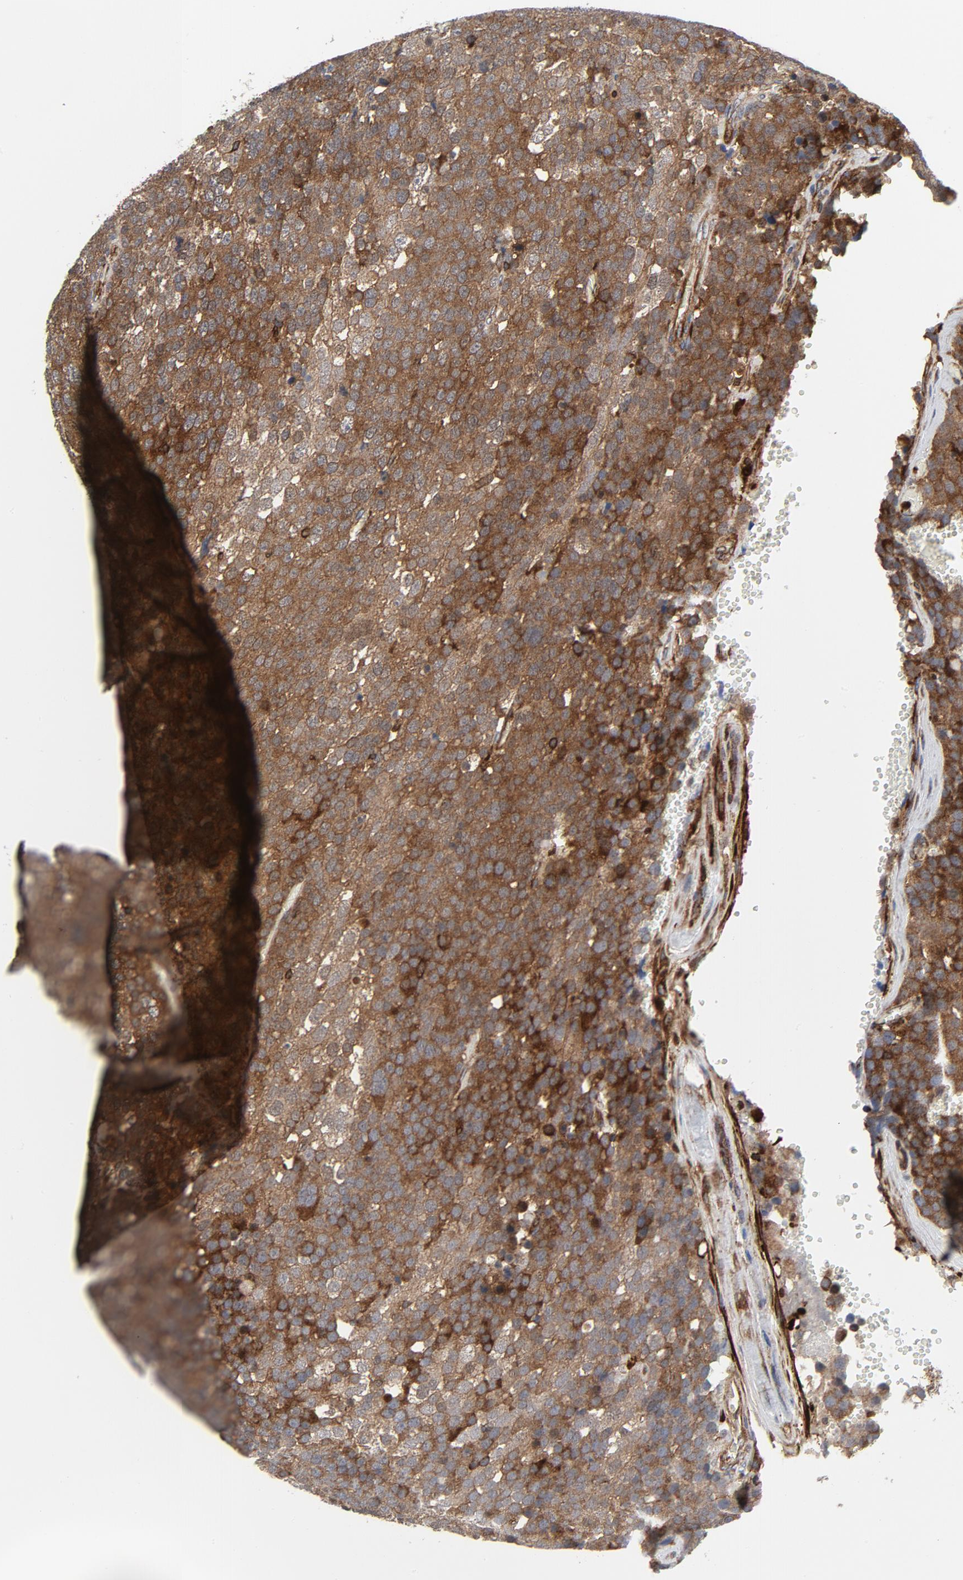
{"staining": {"intensity": "moderate", "quantity": ">75%", "location": "cytoplasmic/membranous"}, "tissue": "testis cancer", "cell_type": "Tumor cells", "image_type": "cancer", "snomed": [{"axis": "morphology", "description": "Seminoma, NOS"}, {"axis": "topography", "description": "Testis"}], "caption": "Protein staining by immunohistochemistry shows moderate cytoplasmic/membranous expression in approximately >75% of tumor cells in testis seminoma.", "gene": "YES1", "patient": {"sex": "male", "age": 71}}